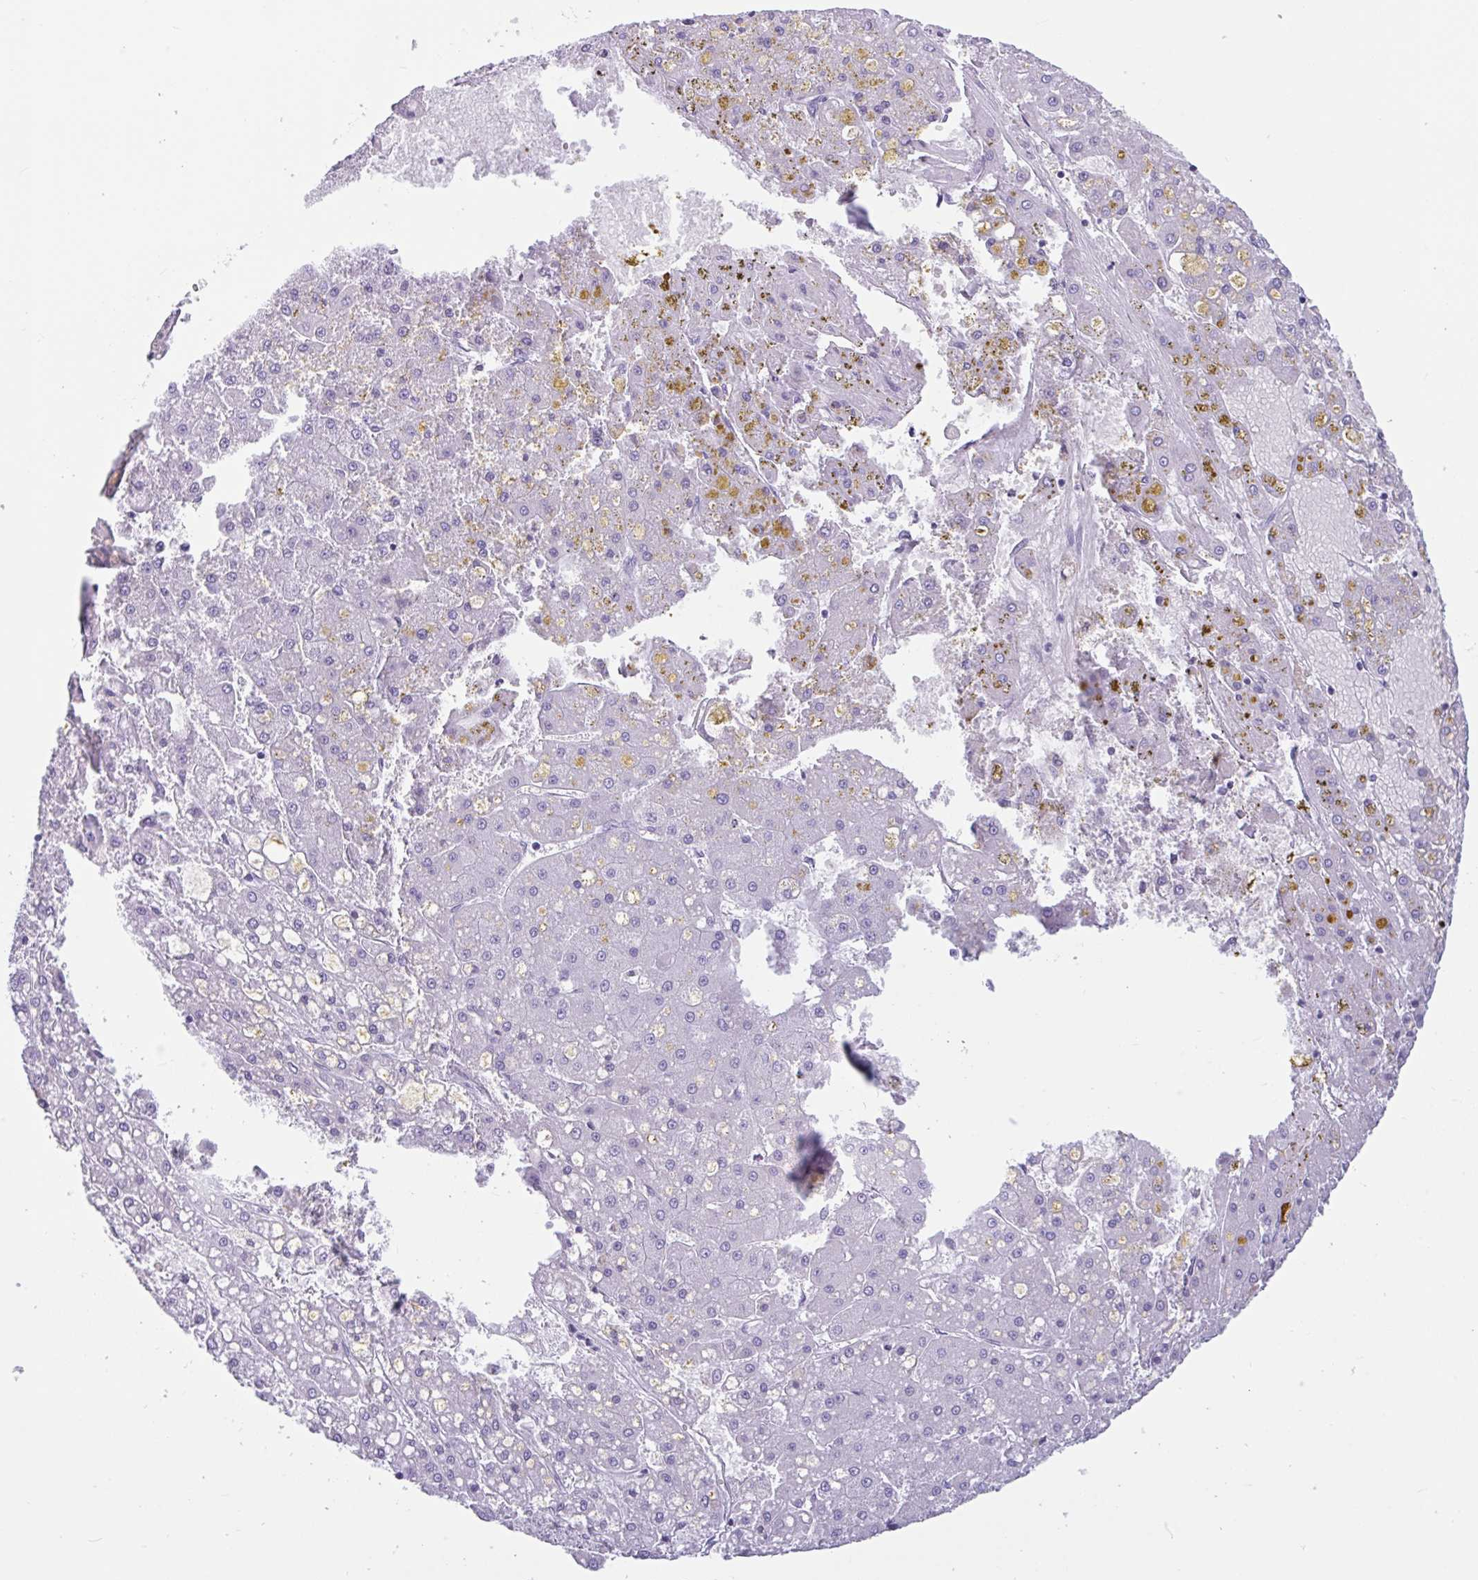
{"staining": {"intensity": "negative", "quantity": "none", "location": "none"}, "tissue": "liver cancer", "cell_type": "Tumor cells", "image_type": "cancer", "snomed": [{"axis": "morphology", "description": "Carcinoma, Hepatocellular, NOS"}, {"axis": "topography", "description": "Liver"}], "caption": "This histopathology image is of liver cancer stained with immunohistochemistry to label a protein in brown with the nuclei are counter-stained blue. There is no expression in tumor cells.", "gene": "CTSE", "patient": {"sex": "male", "age": 67}}